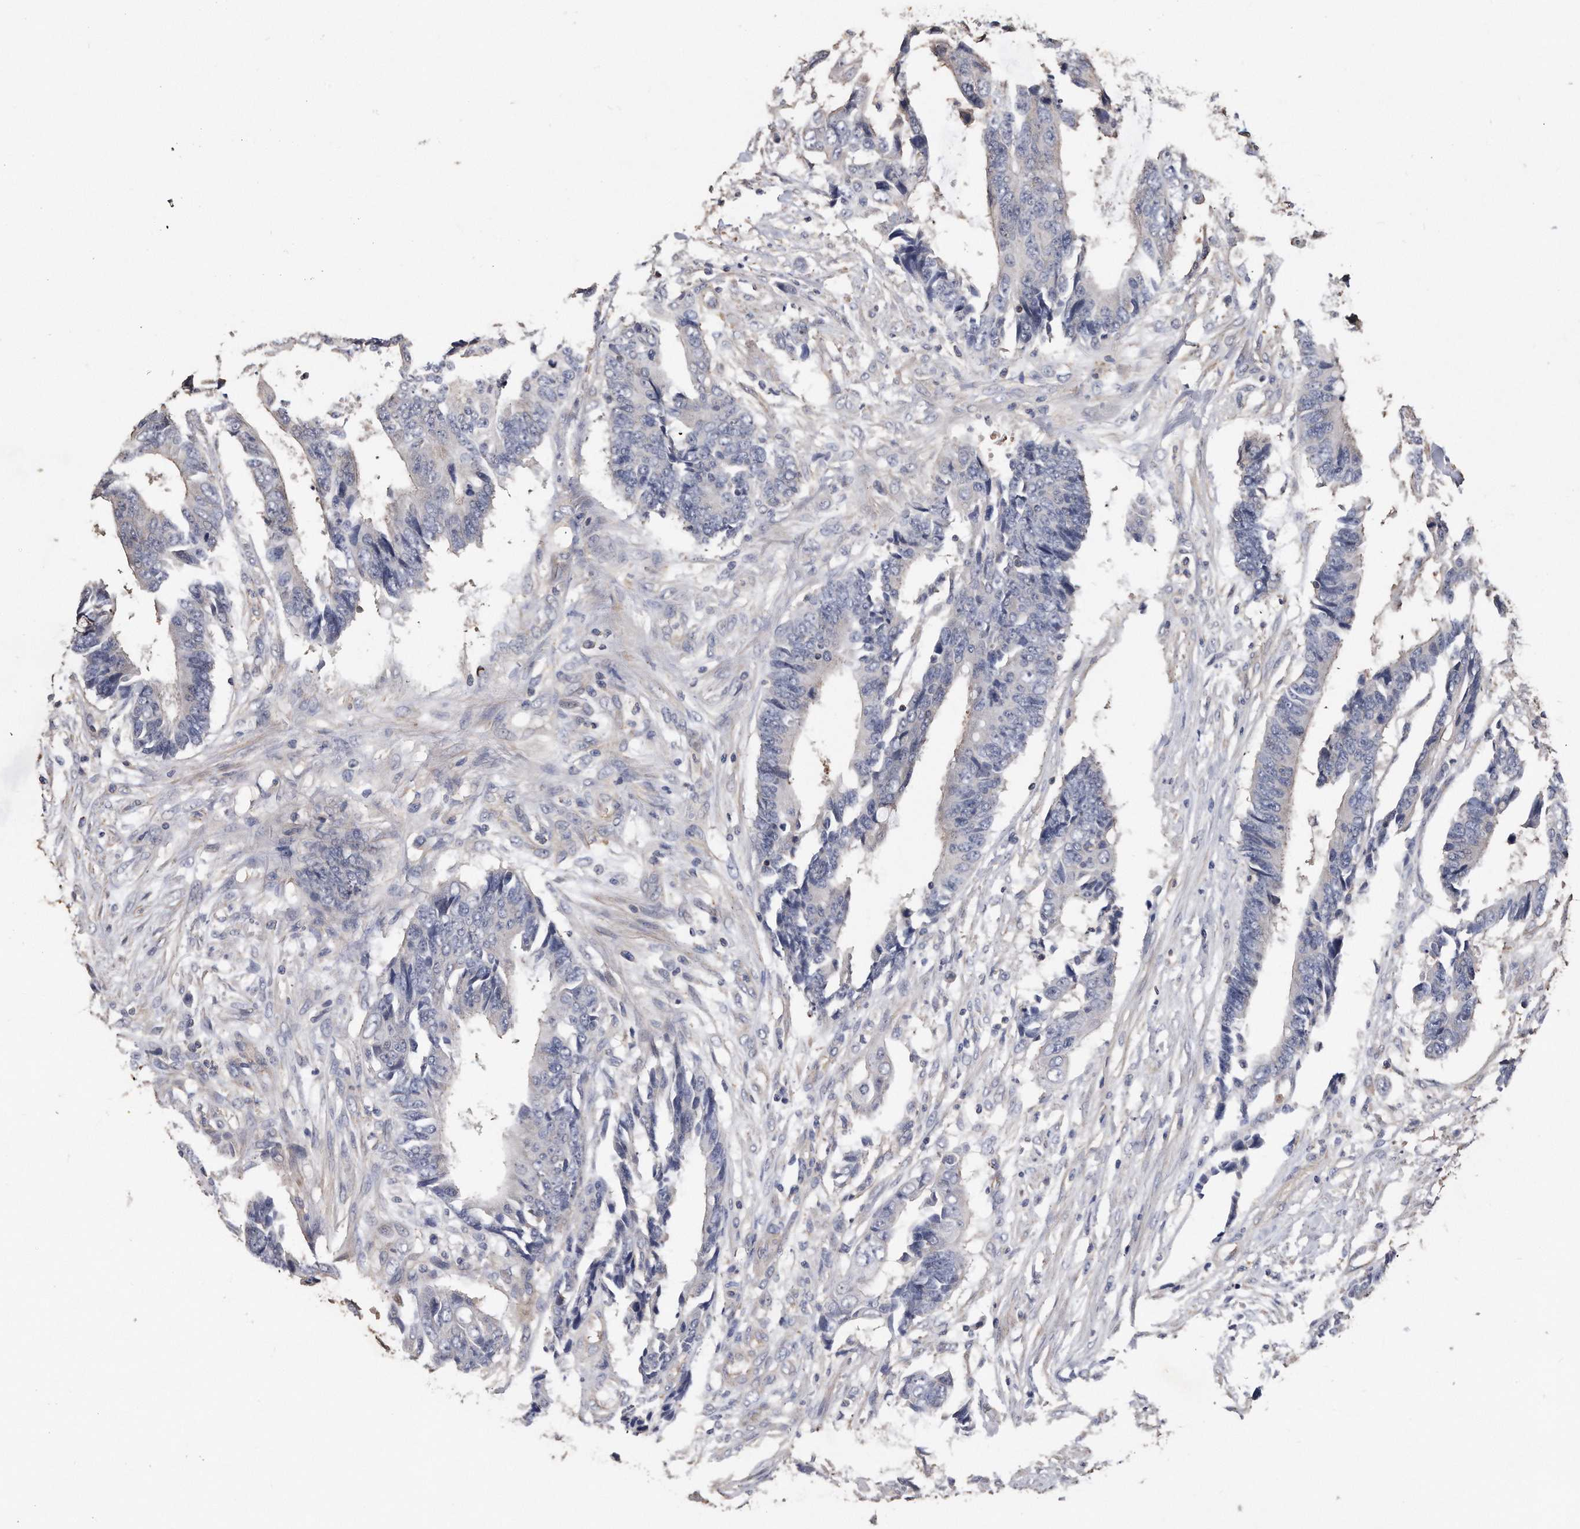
{"staining": {"intensity": "negative", "quantity": "none", "location": "none"}, "tissue": "colorectal cancer", "cell_type": "Tumor cells", "image_type": "cancer", "snomed": [{"axis": "morphology", "description": "Adenocarcinoma, NOS"}, {"axis": "topography", "description": "Rectum"}], "caption": "This is a photomicrograph of immunohistochemistry (IHC) staining of colorectal adenocarcinoma, which shows no positivity in tumor cells. Brightfield microscopy of immunohistochemistry stained with DAB (brown) and hematoxylin (blue), captured at high magnification.", "gene": "KCND3", "patient": {"sex": "male", "age": 84}}